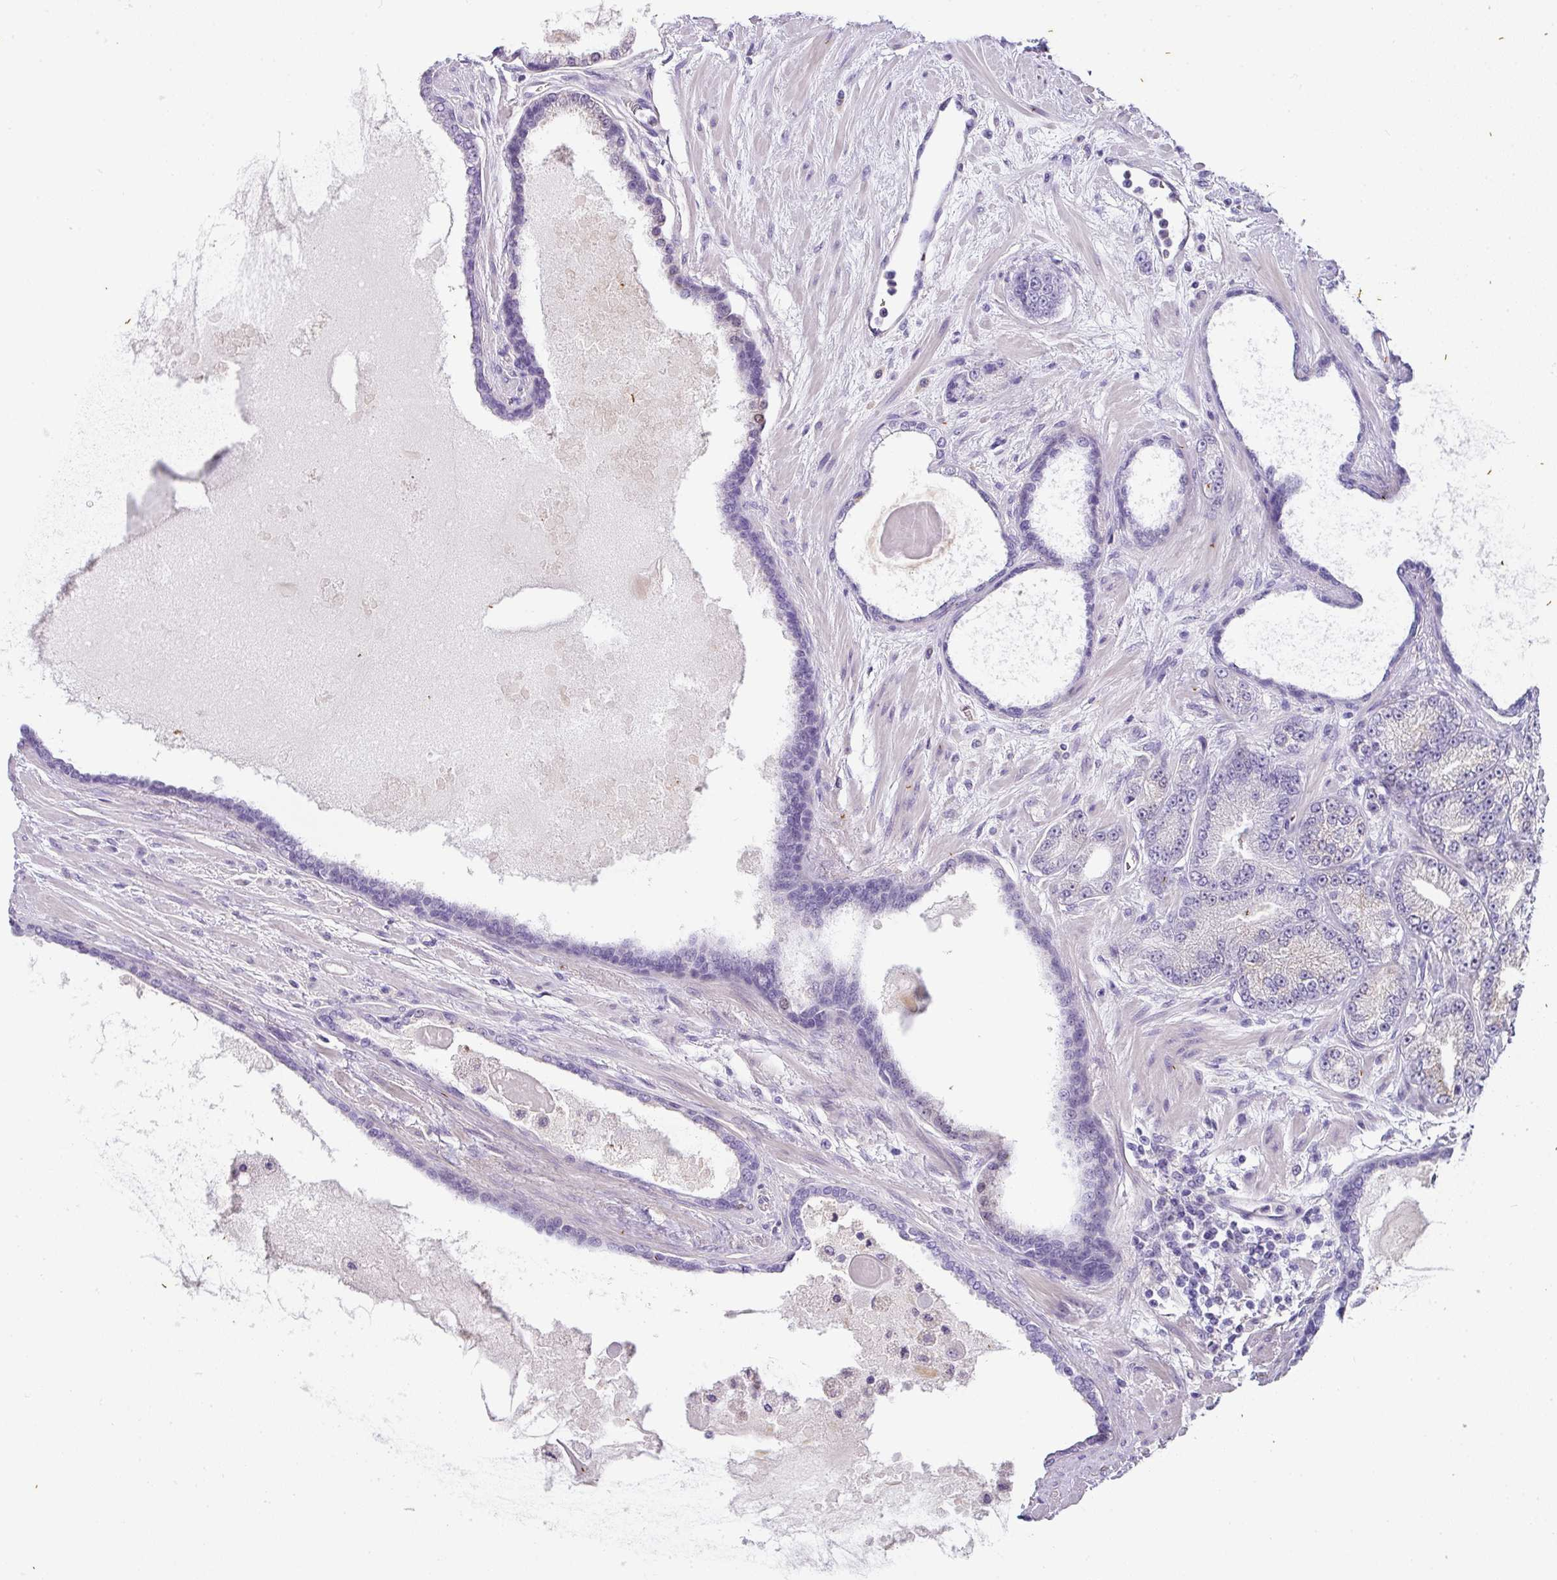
{"staining": {"intensity": "negative", "quantity": "none", "location": "none"}, "tissue": "prostate cancer", "cell_type": "Tumor cells", "image_type": "cancer", "snomed": [{"axis": "morphology", "description": "Adenocarcinoma, High grade"}, {"axis": "topography", "description": "Prostate"}], "caption": "This is a photomicrograph of immunohistochemistry (IHC) staining of adenocarcinoma (high-grade) (prostate), which shows no expression in tumor cells.", "gene": "OR52N1", "patient": {"sex": "male", "age": 68}}